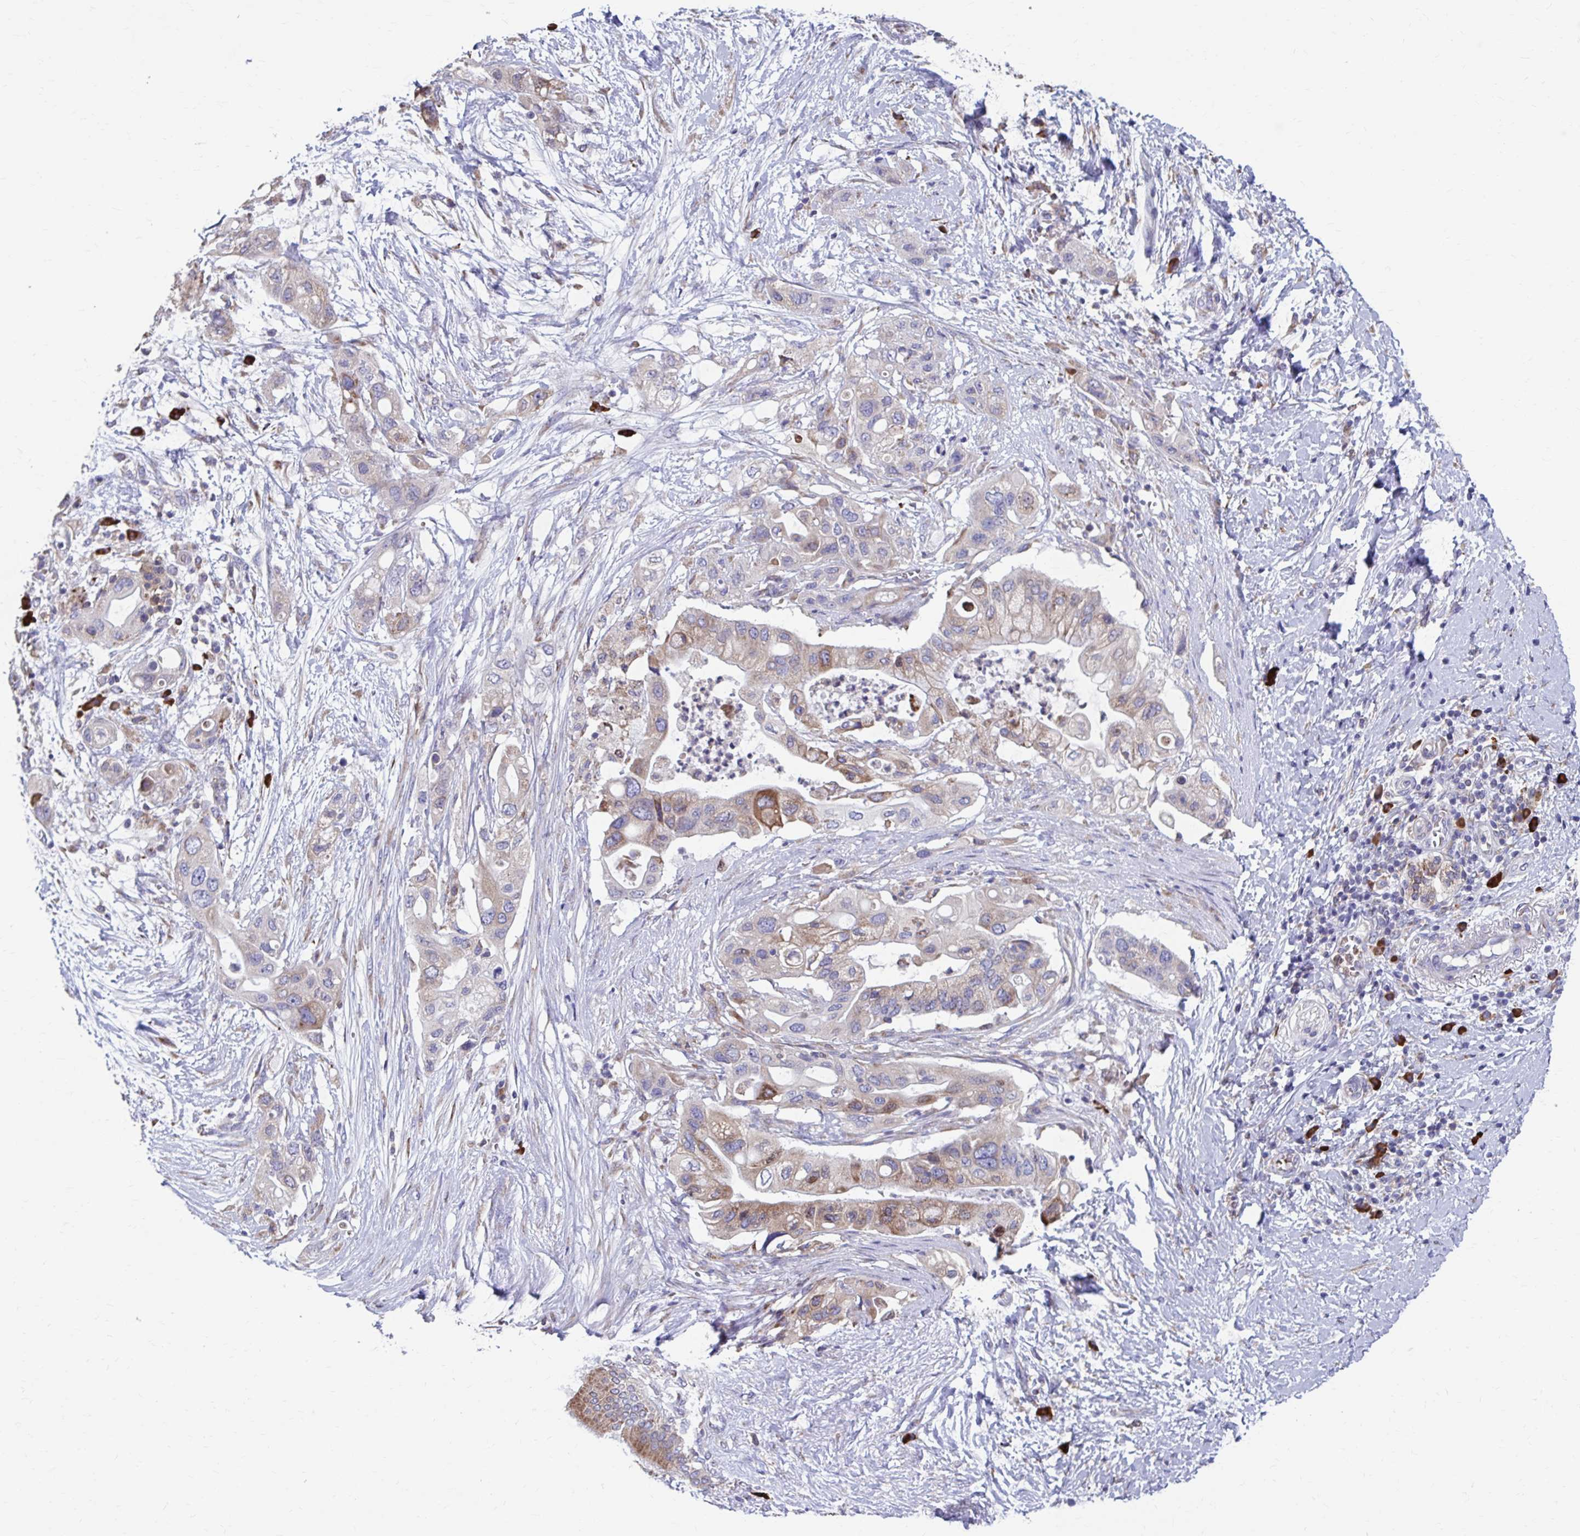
{"staining": {"intensity": "moderate", "quantity": "25%-75%", "location": "cytoplasmic/membranous"}, "tissue": "pancreatic cancer", "cell_type": "Tumor cells", "image_type": "cancer", "snomed": [{"axis": "morphology", "description": "Adenocarcinoma, NOS"}, {"axis": "topography", "description": "Pancreas"}], "caption": "Immunohistochemistry (IHC) micrograph of pancreatic cancer (adenocarcinoma) stained for a protein (brown), which exhibits medium levels of moderate cytoplasmic/membranous staining in about 25%-75% of tumor cells.", "gene": "FKBP2", "patient": {"sex": "female", "age": 72}}